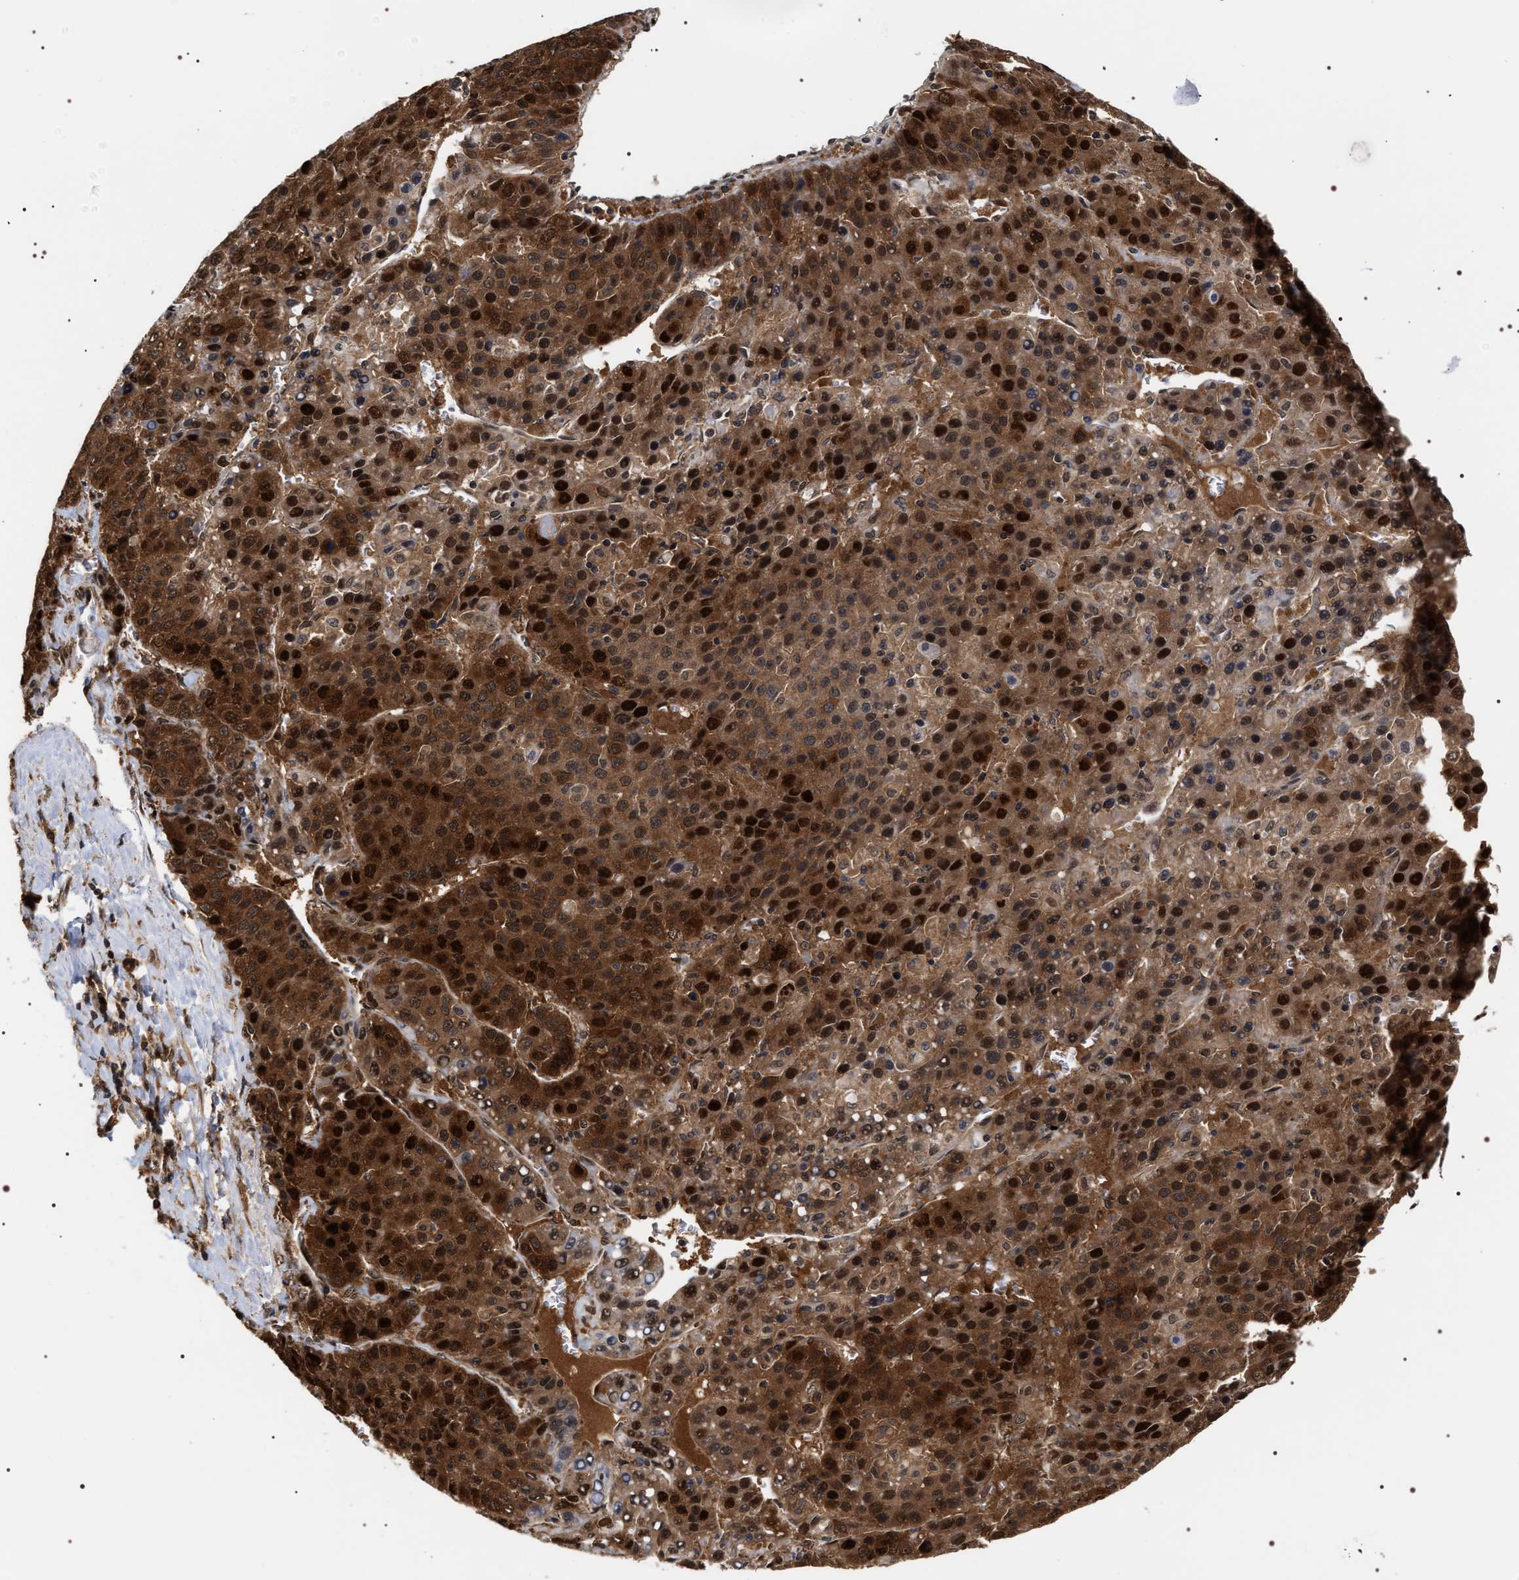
{"staining": {"intensity": "strong", "quantity": ">75%", "location": "cytoplasmic/membranous,nuclear"}, "tissue": "liver cancer", "cell_type": "Tumor cells", "image_type": "cancer", "snomed": [{"axis": "morphology", "description": "Carcinoma, Hepatocellular, NOS"}, {"axis": "topography", "description": "Liver"}], "caption": "IHC of human hepatocellular carcinoma (liver) exhibits high levels of strong cytoplasmic/membranous and nuclear staining in about >75% of tumor cells.", "gene": "BAG6", "patient": {"sex": "female", "age": 53}}